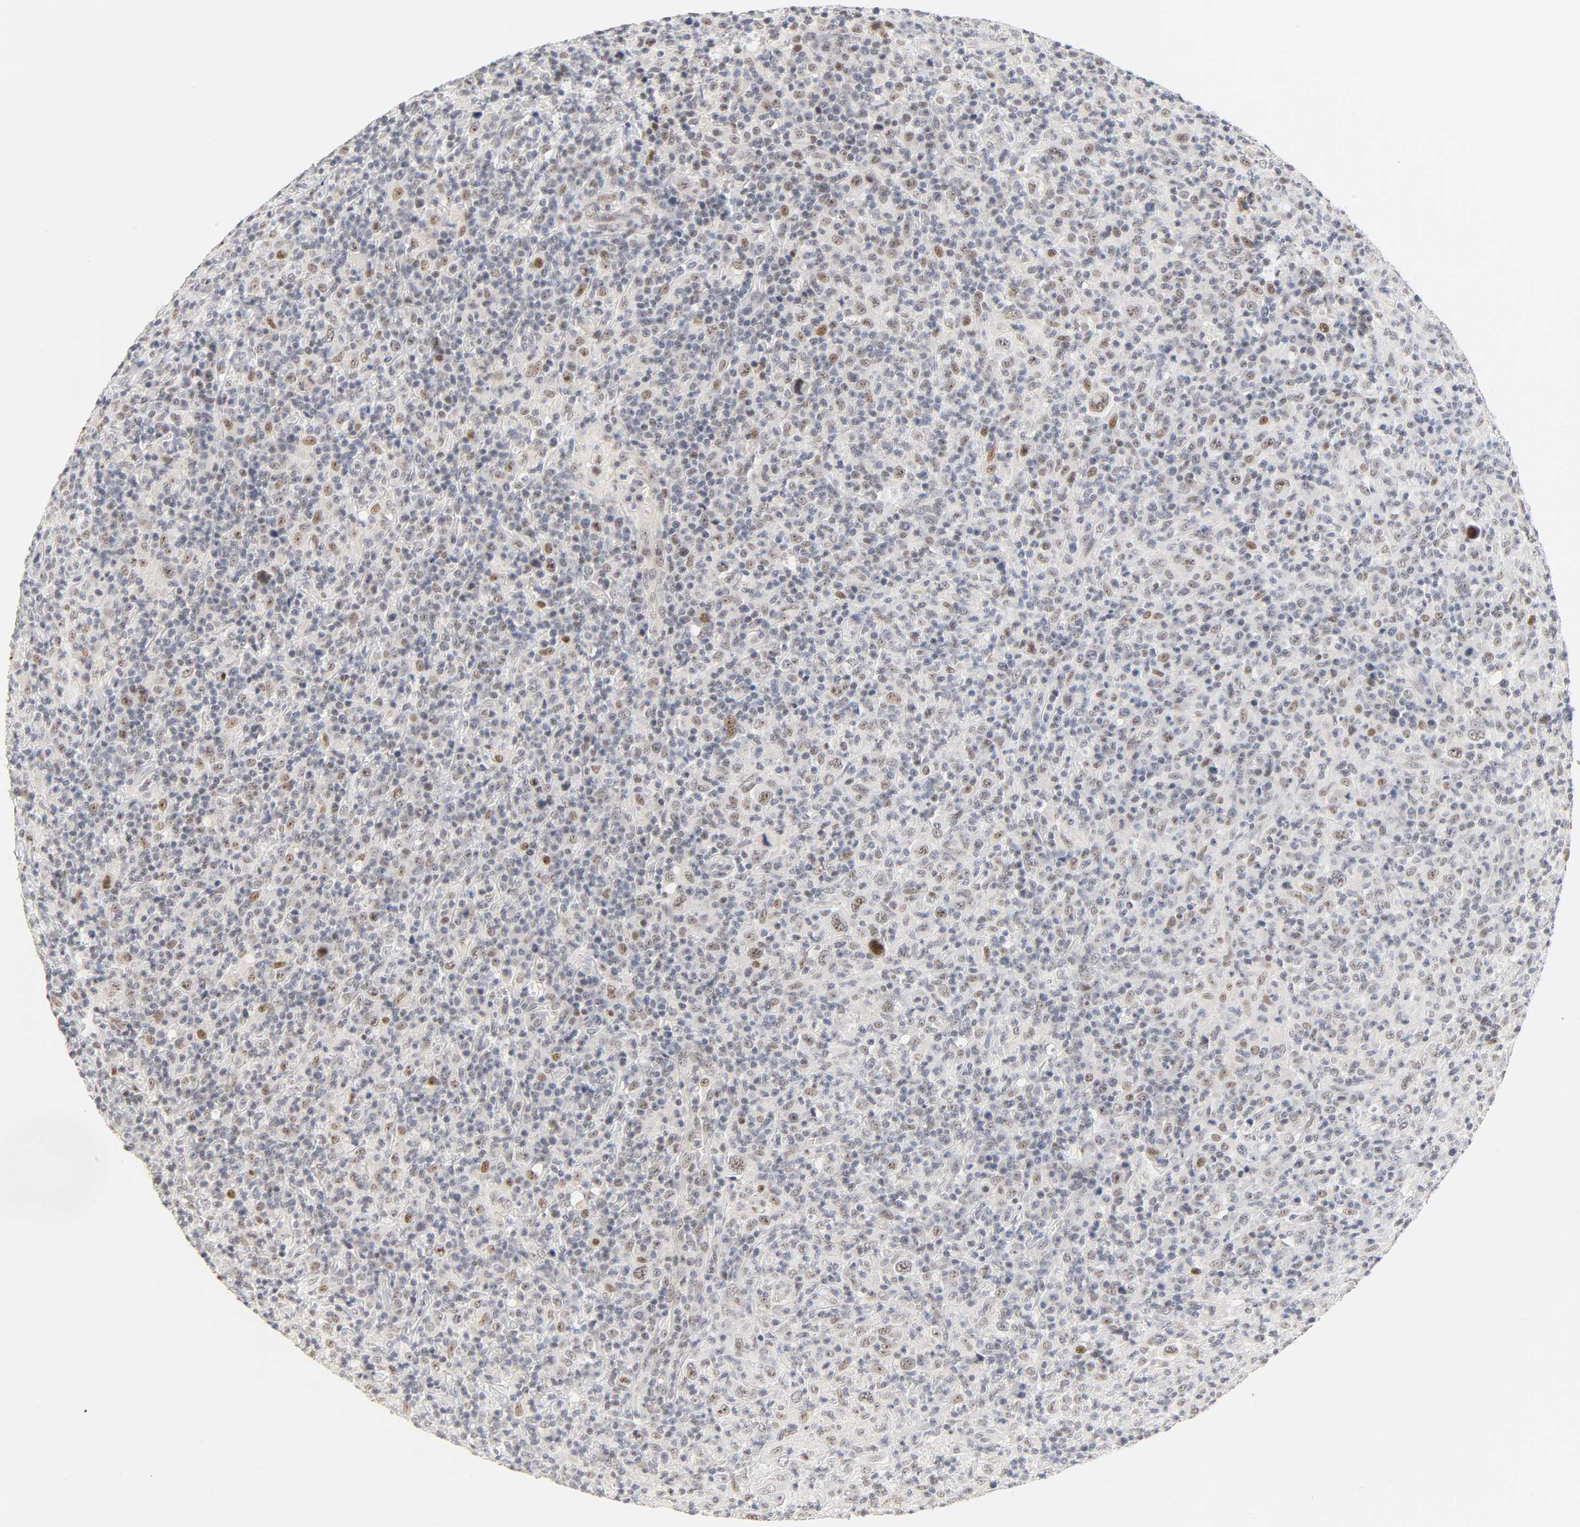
{"staining": {"intensity": "weak", "quantity": "<25%", "location": "nuclear"}, "tissue": "lymphoma", "cell_type": "Tumor cells", "image_type": "cancer", "snomed": [{"axis": "morphology", "description": "Hodgkin's disease, NOS"}, {"axis": "topography", "description": "Lymph node"}], "caption": "Immunohistochemistry photomicrograph of neoplastic tissue: human Hodgkin's disease stained with DAB exhibits no significant protein staining in tumor cells.", "gene": "MNAT1", "patient": {"sex": "male", "age": 65}}